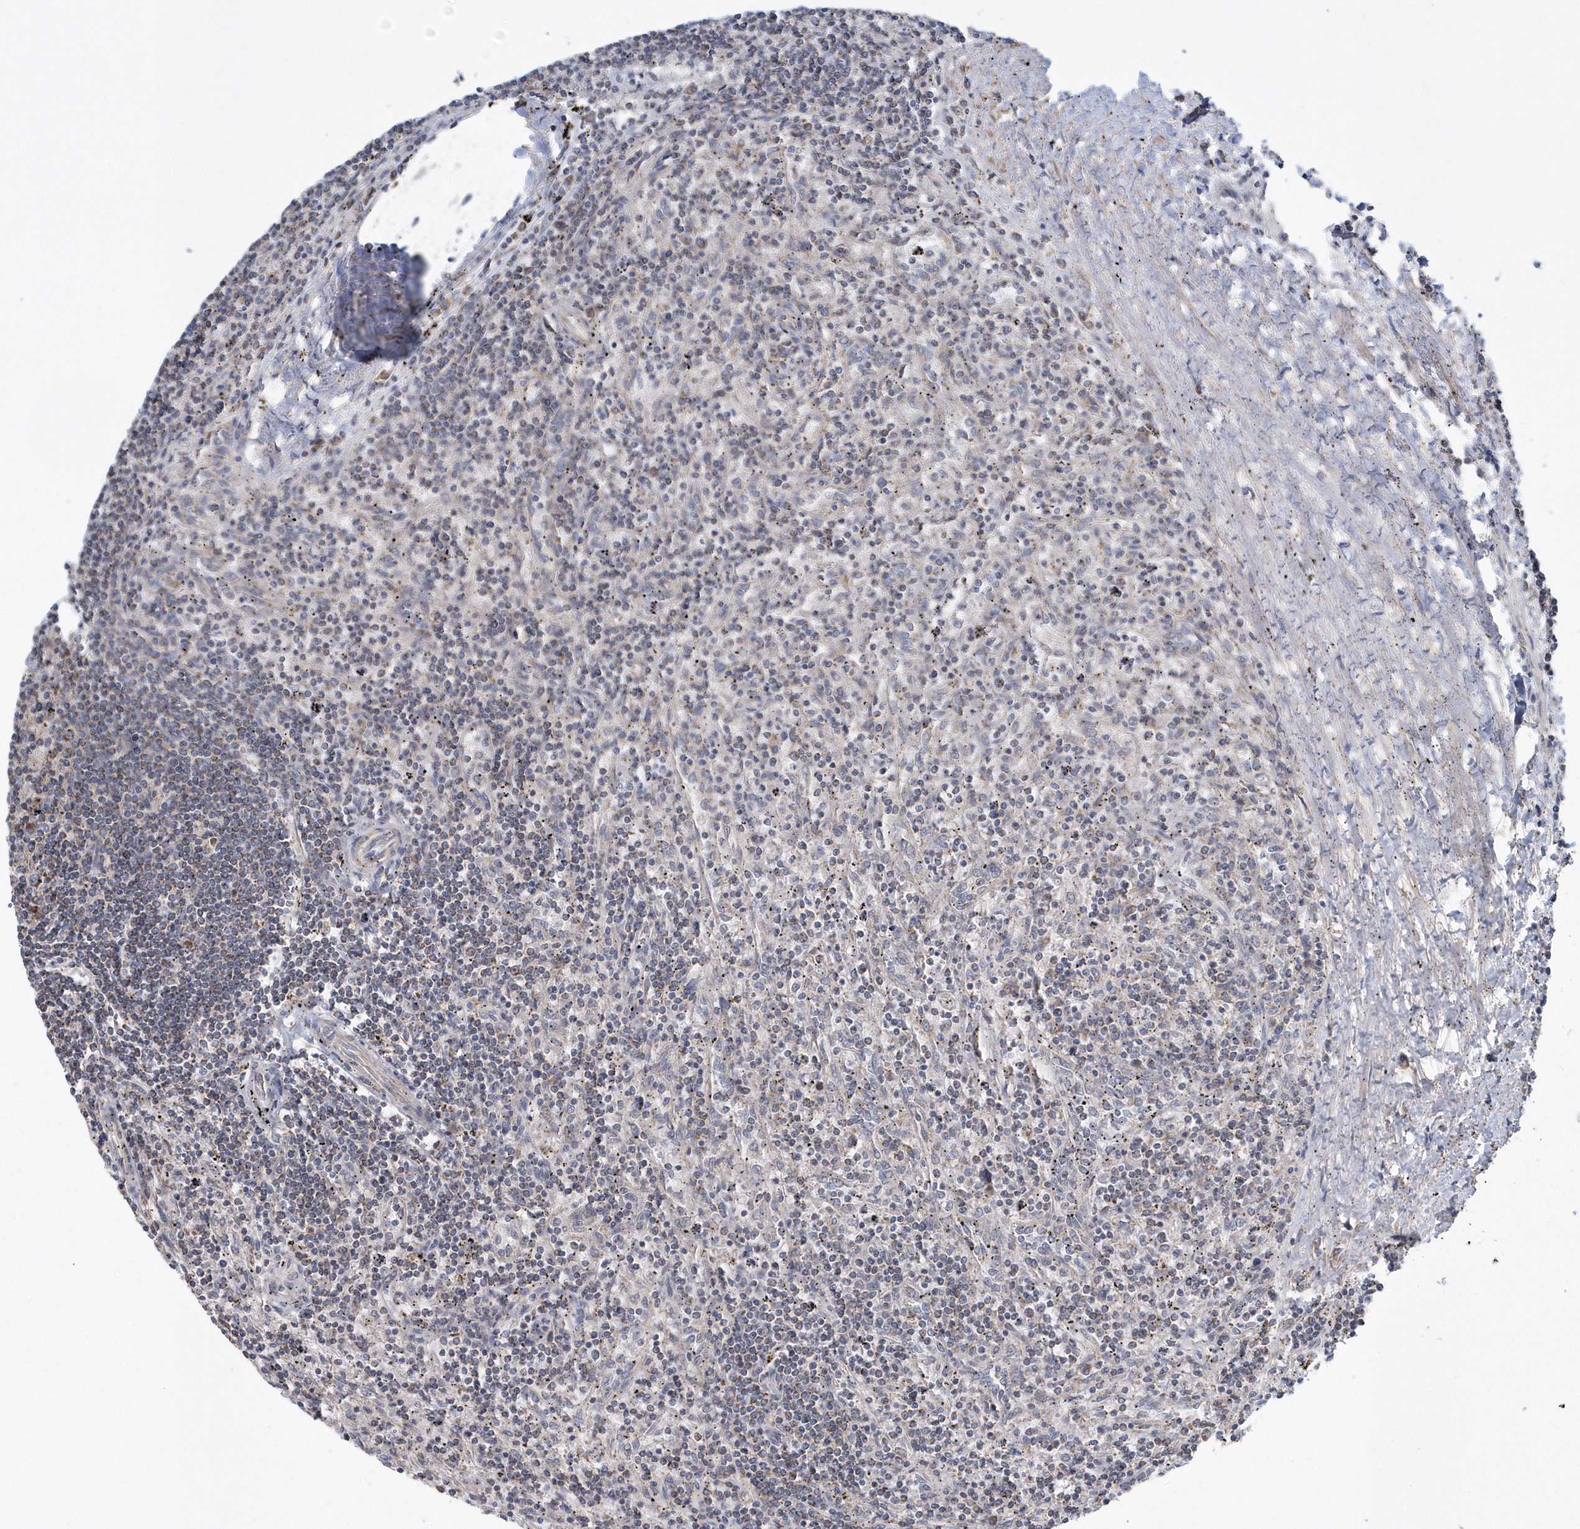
{"staining": {"intensity": "weak", "quantity": "25%-75%", "location": "cytoplasmic/membranous"}, "tissue": "lymphoma", "cell_type": "Tumor cells", "image_type": "cancer", "snomed": [{"axis": "morphology", "description": "Malignant lymphoma, non-Hodgkin's type, Low grade"}, {"axis": "topography", "description": "Spleen"}], "caption": "Immunohistochemistry photomicrograph of malignant lymphoma, non-Hodgkin's type (low-grade) stained for a protein (brown), which reveals low levels of weak cytoplasmic/membranous positivity in about 25%-75% of tumor cells.", "gene": "SLX9", "patient": {"sex": "male", "age": 76}}